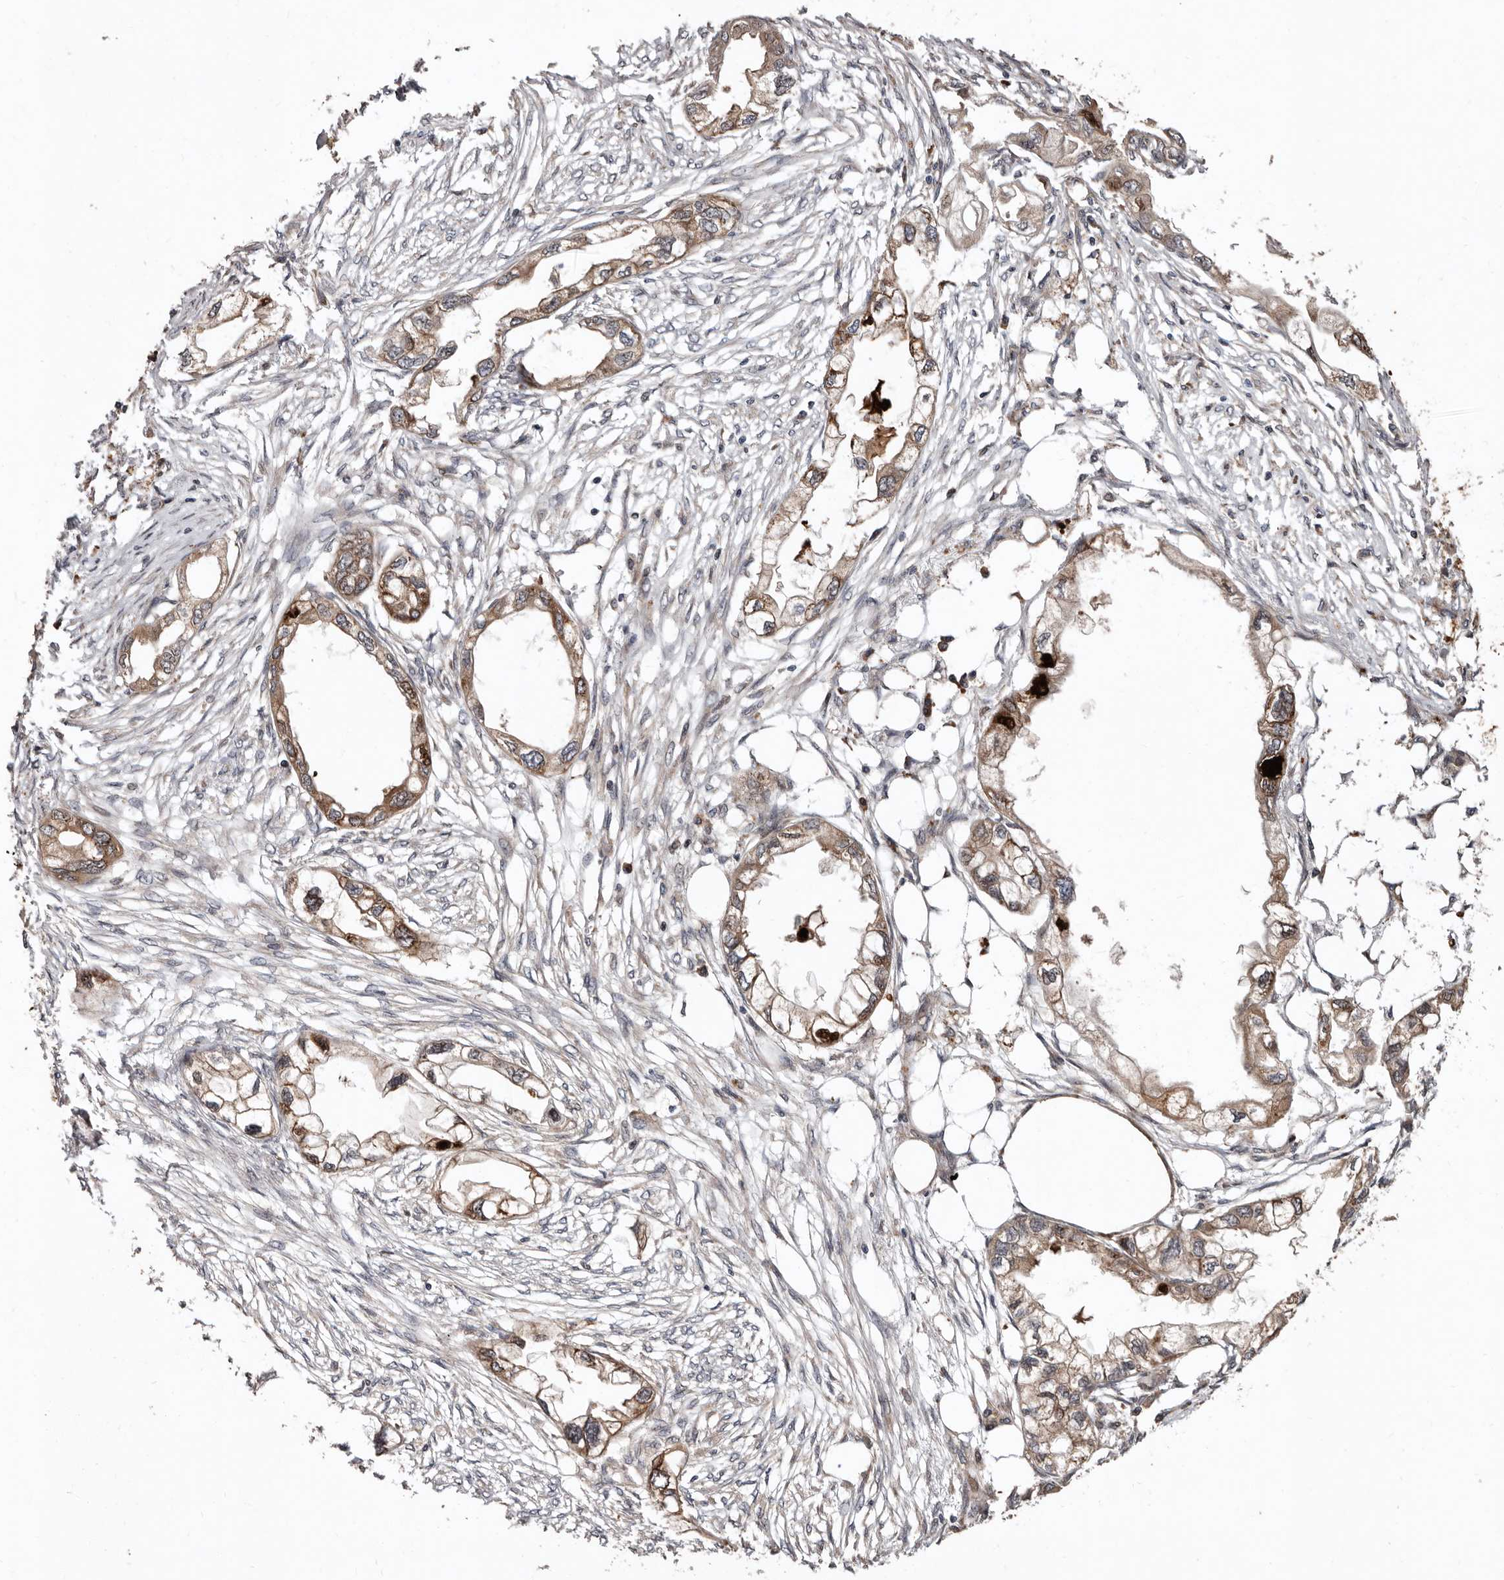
{"staining": {"intensity": "moderate", "quantity": "25%-75%", "location": "cytoplasmic/membranous,nuclear"}, "tissue": "endometrial cancer", "cell_type": "Tumor cells", "image_type": "cancer", "snomed": [{"axis": "morphology", "description": "Adenocarcinoma, NOS"}, {"axis": "morphology", "description": "Adenocarcinoma, metastatic, NOS"}, {"axis": "topography", "description": "Adipose tissue"}, {"axis": "topography", "description": "Endometrium"}], "caption": "Protein analysis of endometrial adenocarcinoma tissue reveals moderate cytoplasmic/membranous and nuclear staining in approximately 25%-75% of tumor cells. Nuclei are stained in blue.", "gene": "WEE2", "patient": {"sex": "female", "age": 67}}